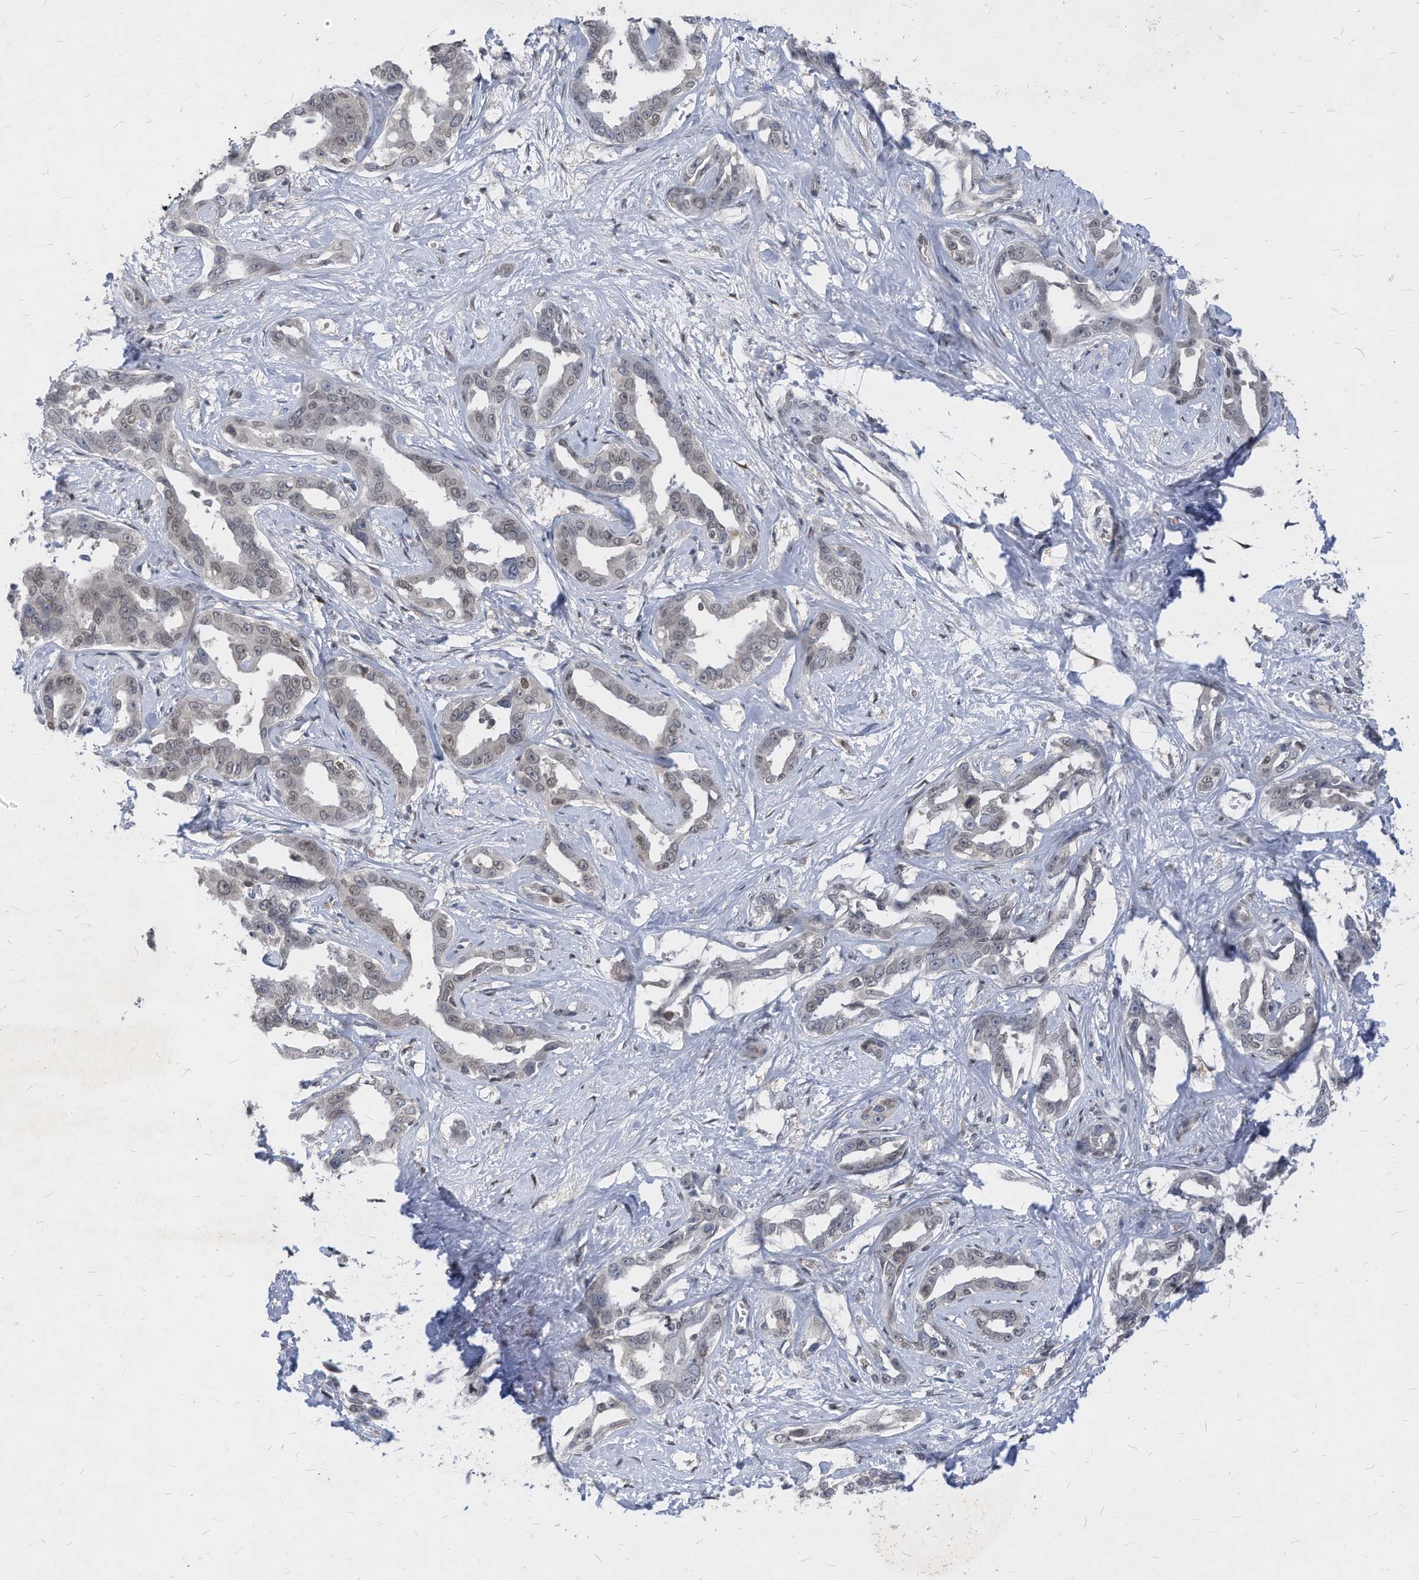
{"staining": {"intensity": "weak", "quantity": "<25%", "location": "nuclear"}, "tissue": "liver cancer", "cell_type": "Tumor cells", "image_type": "cancer", "snomed": [{"axis": "morphology", "description": "Cholangiocarcinoma"}, {"axis": "topography", "description": "Liver"}], "caption": "Tumor cells show no significant positivity in liver cancer (cholangiocarcinoma).", "gene": "KPNB1", "patient": {"sex": "male", "age": 59}}